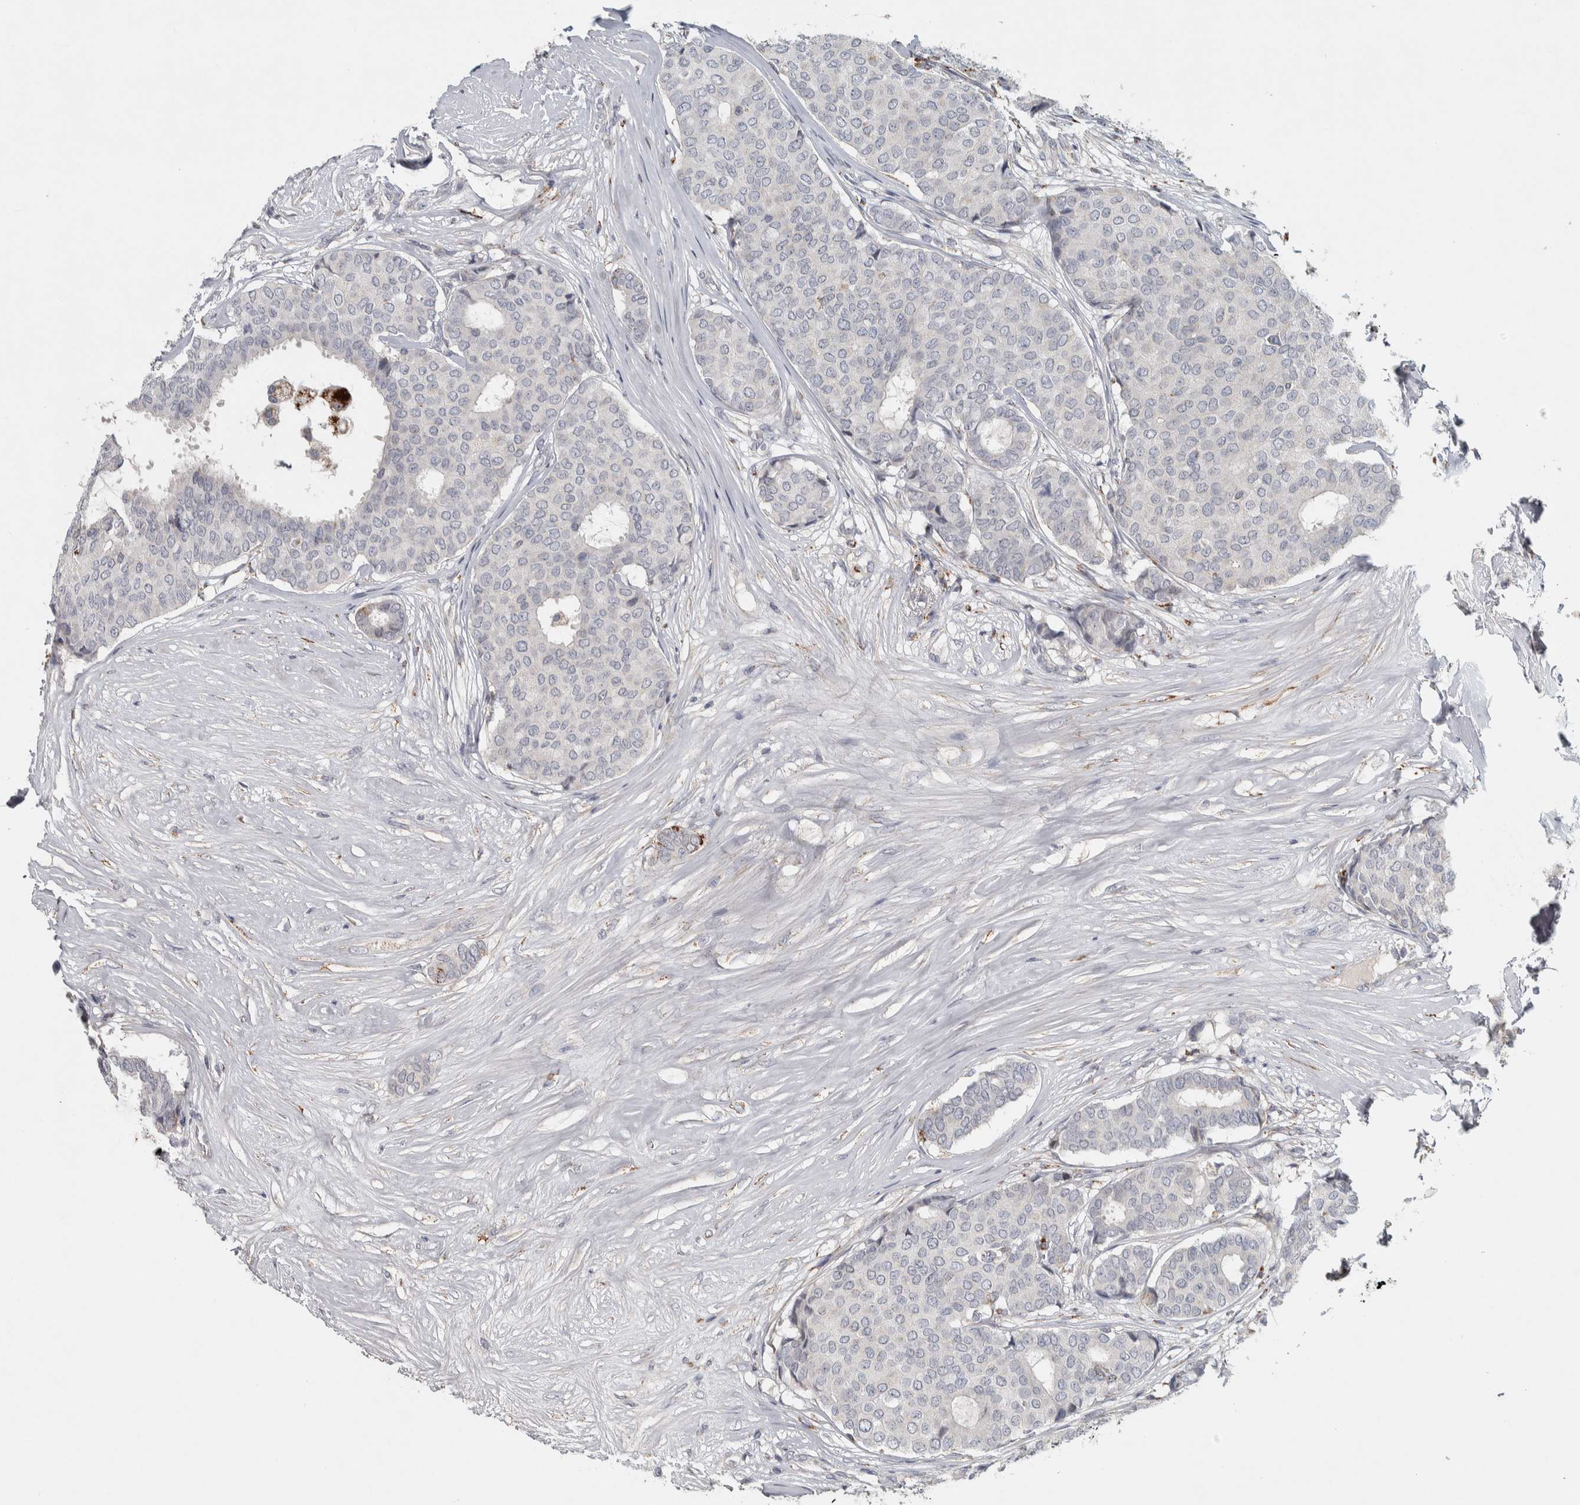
{"staining": {"intensity": "negative", "quantity": "none", "location": "none"}, "tissue": "breast cancer", "cell_type": "Tumor cells", "image_type": "cancer", "snomed": [{"axis": "morphology", "description": "Duct carcinoma"}, {"axis": "topography", "description": "Breast"}], "caption": "A histopathology image of breast cancer (intraductal carcinoma) stained for a protein exhibits no brown staining in tumor cells.", "gene": "FAM78A", "patient": {"sex": "female", "age": 75}}